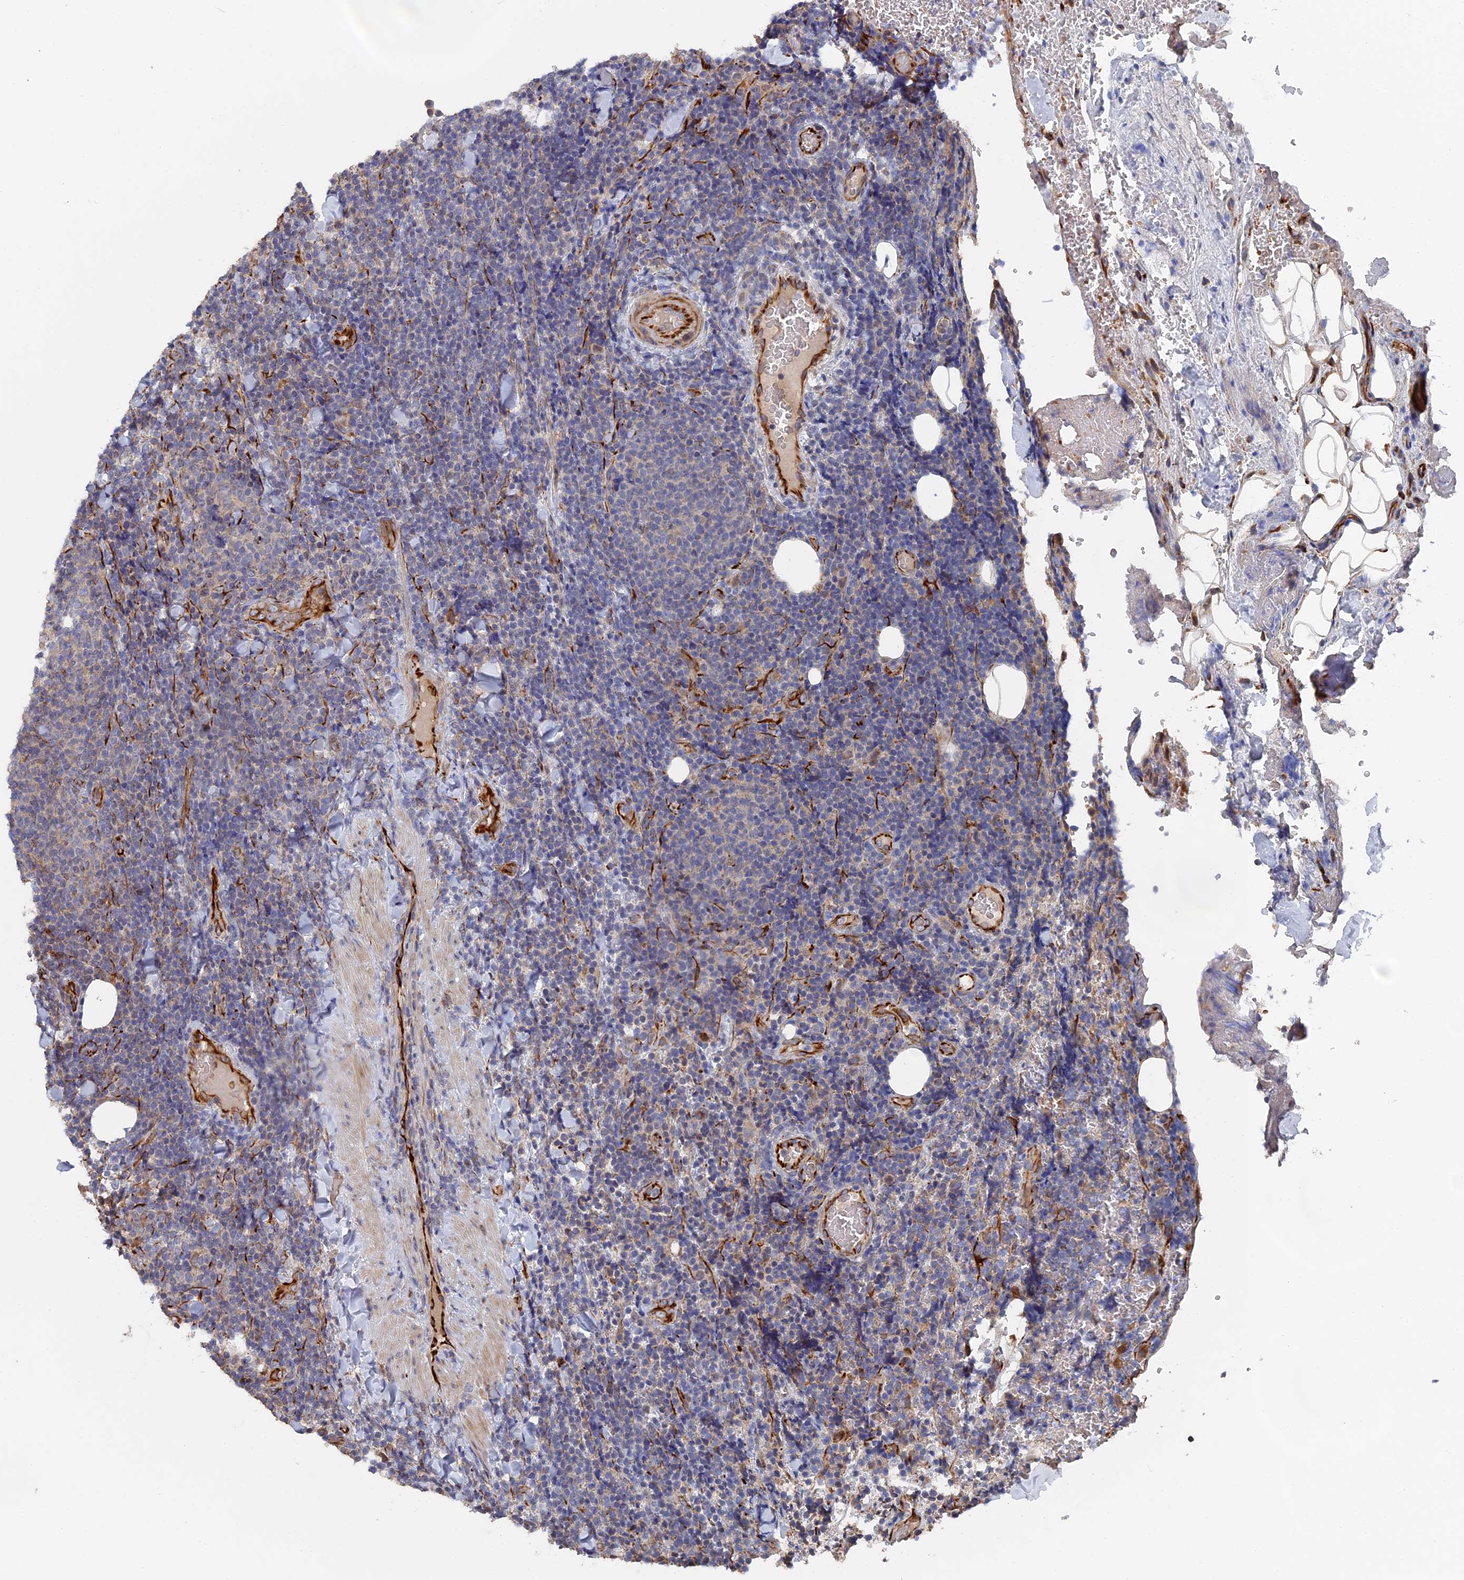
{"staining": {"intensity": "negative", "quantity": "none", "location": "none"}, "tissue": "lymphoma", "cell_type": "Tumor cells", "image_type": "cancer", "snomed": [{"axis": "morphology", "description": "Malignant lymphoma, non-Hodgkin's type, Low grade"}, {"axis": "topography", "description": "Lymph node"}], "caption": "The photomicrograph displays no staining of tumor cells in low-grade malignant lymphoma, non-Hodgkin's type.", "gene": "SMG9", "patient": {"sex": "male", "age": 66}}